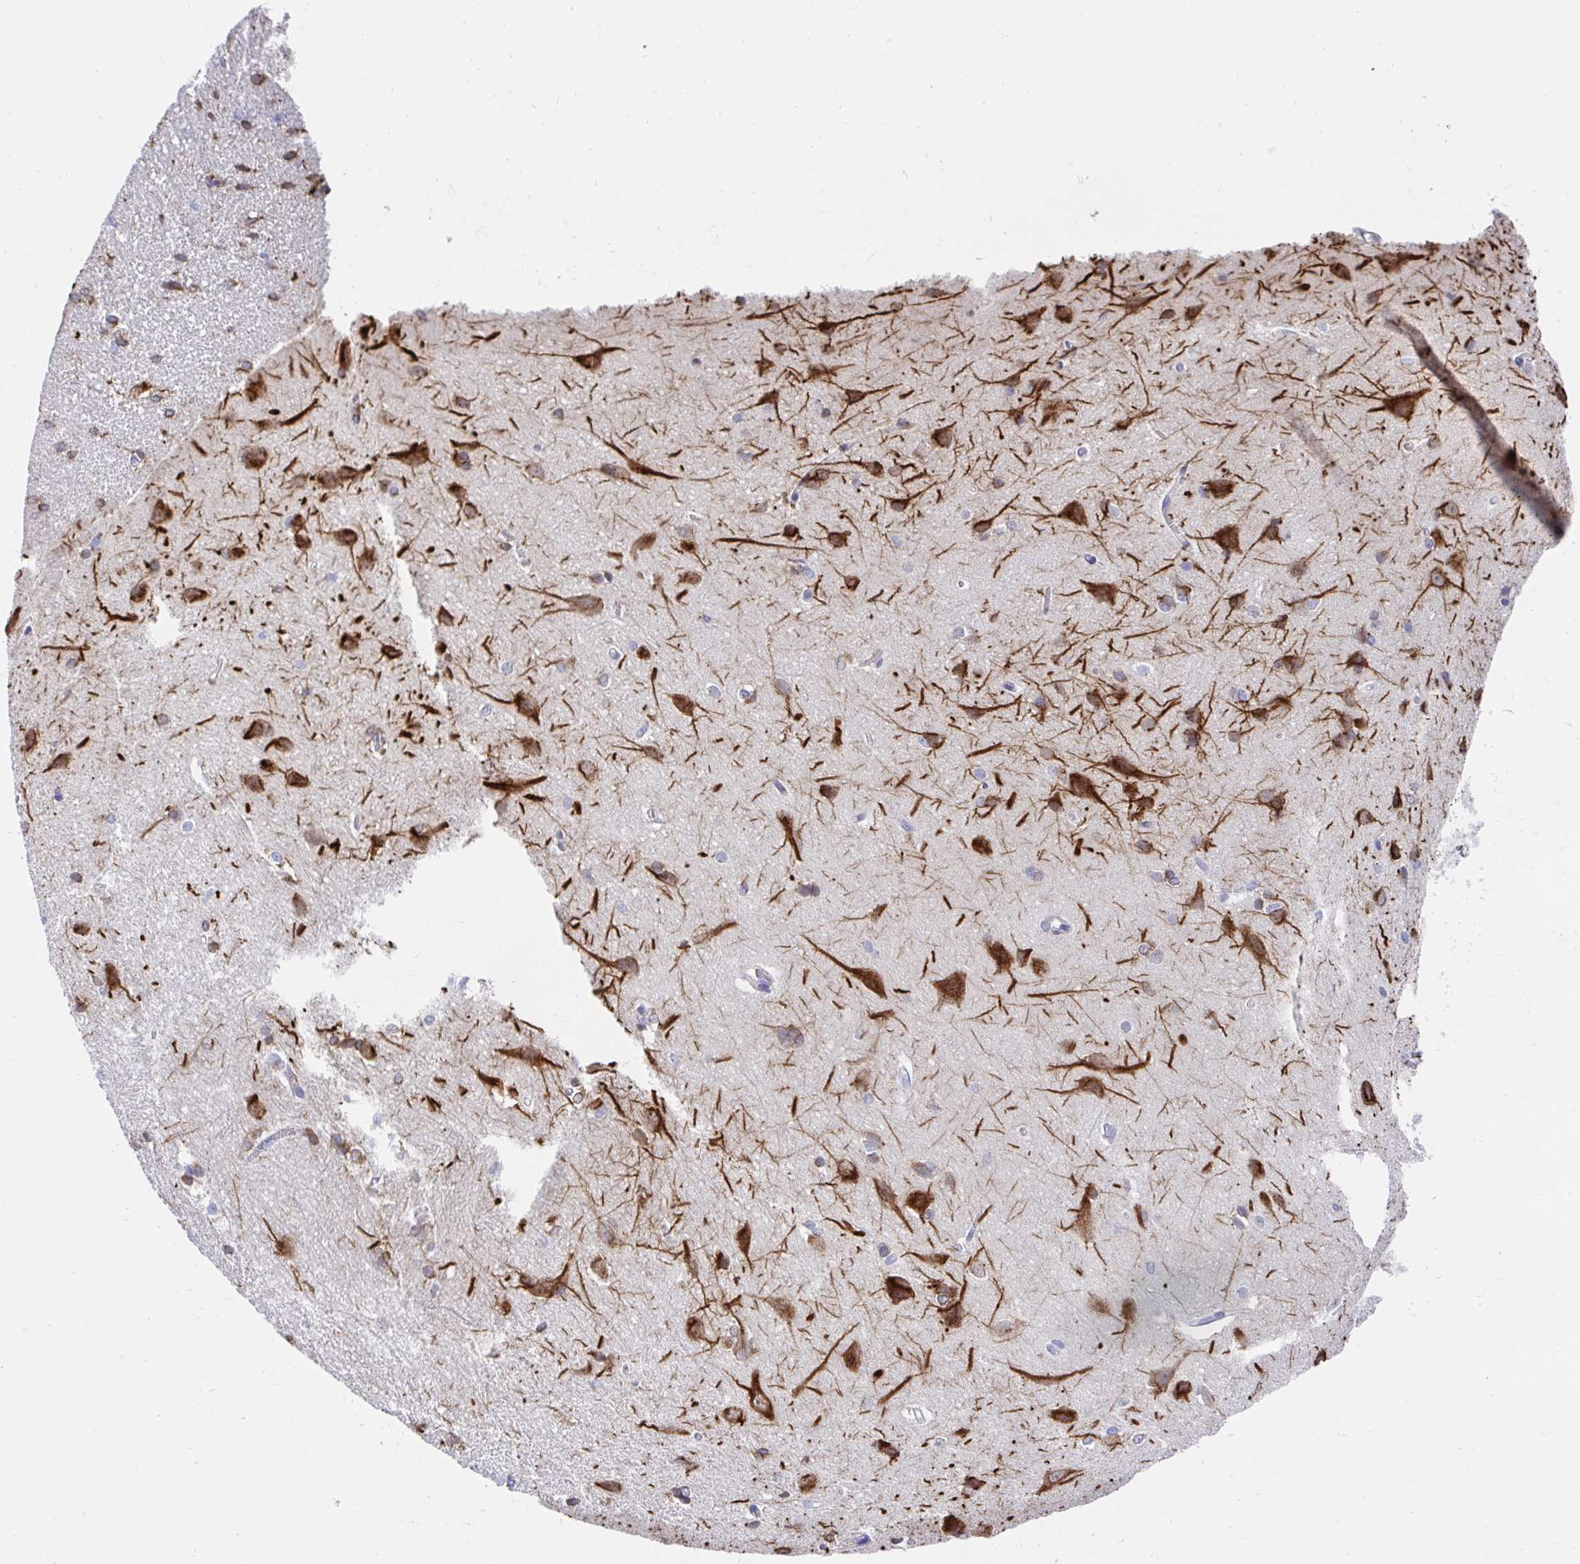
{"staining": {"intensity": "negative", "quantity": "none", "location": "none"}, "tissue": "cerebral cortex", "cell_type": "Endothelial cells", "image_type": "normal", "snomed": [{"axis": "morphology", "description": "Normal tissue, NOS"}, {"axis": "topography", "description": "Cerebral cortex"}], "caption": "This is an immunohistochemistry (IHC) photomicrograph of unremarkable cerebral cortex. There is no positivity in endothelial cells.", "gene": "CCSAP", "patient": {"sex": "male", "age": 37}}